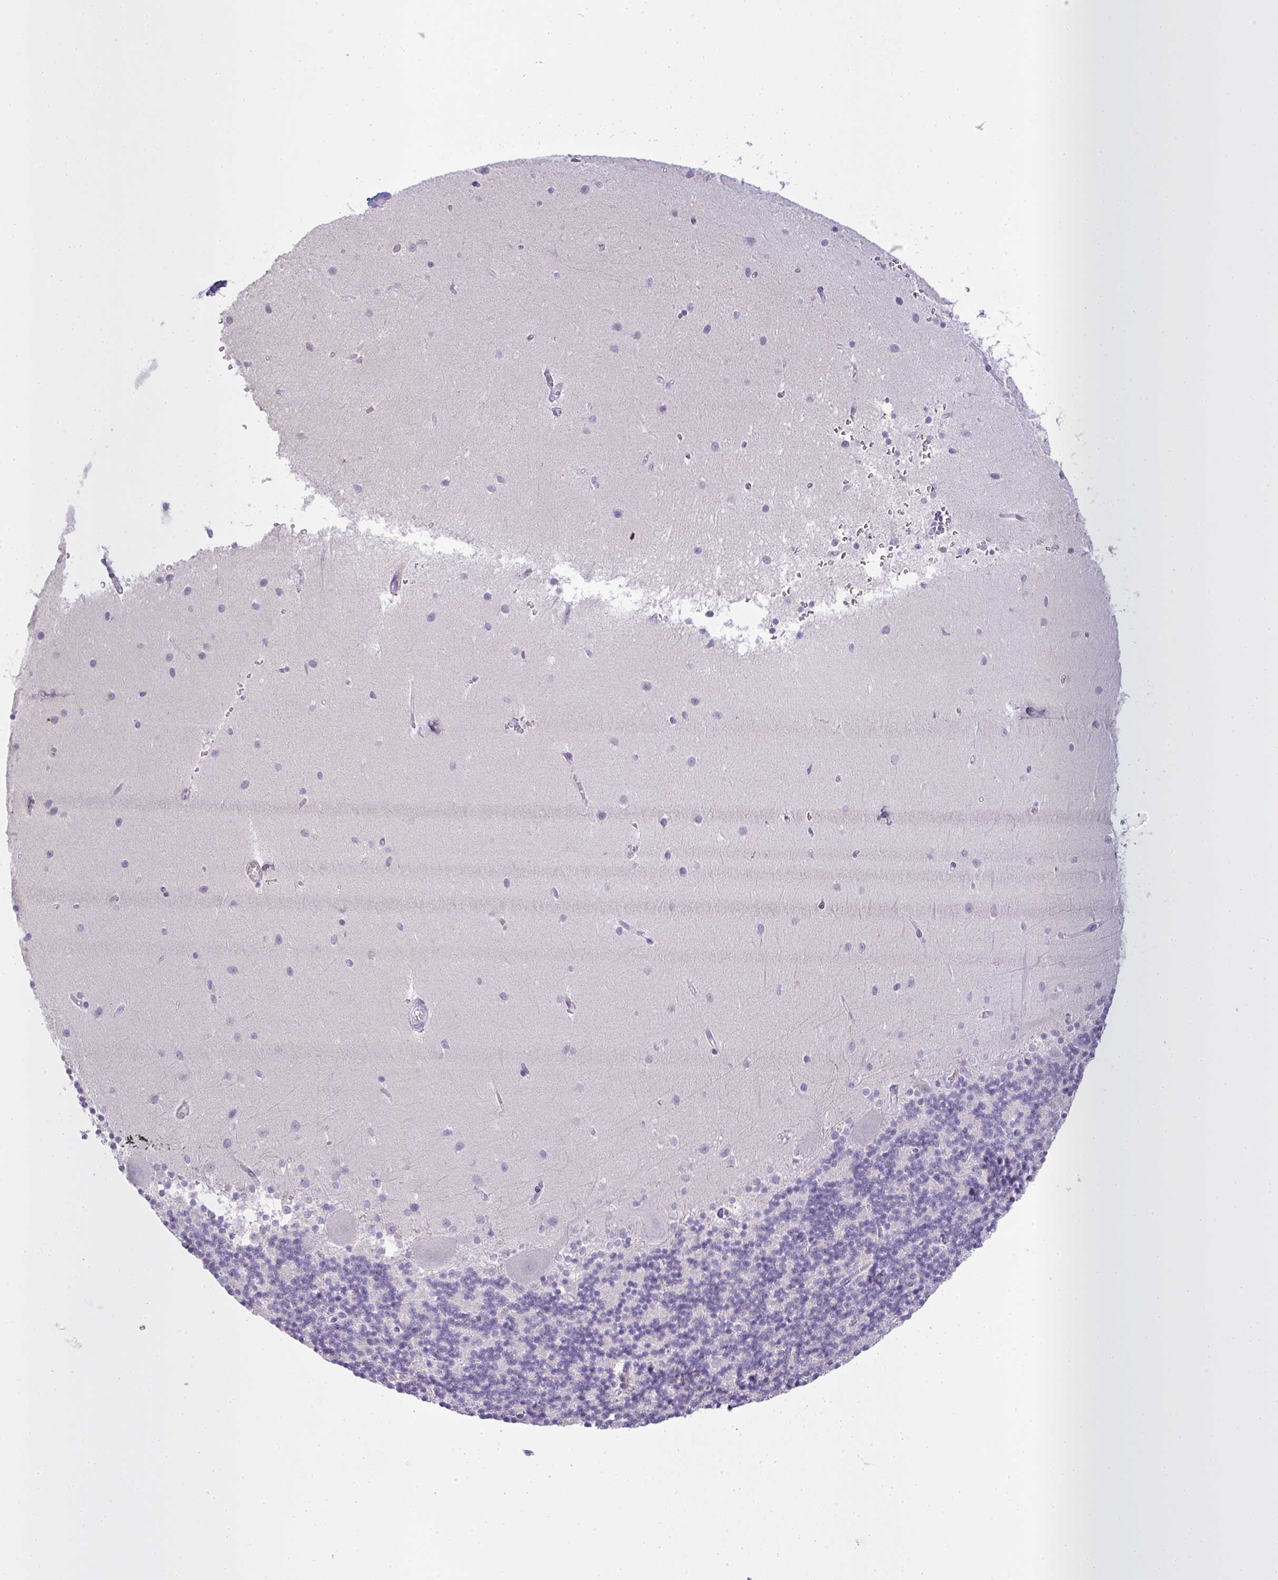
{"staining": {"intensity": "negative", "quantity": "none", "location": "none"}, "tissue": "cerebellum", "cell_type": "Cells in granular layer", "image_type": "normal", "snomed": [{"axis": "morphology", "description": "Normal tissue, NOS"}, {"axis": "topography", "description": "Cerebellum"}], "caption": "IHC micrograph of benign cerebellum: human cerebellum stained with DAB displays no significant protein staining in cells in granular layer. Nuclei are stained in blue.", "gene": "SIRPB2", "patient": {"sex": "male", "age": 54}}